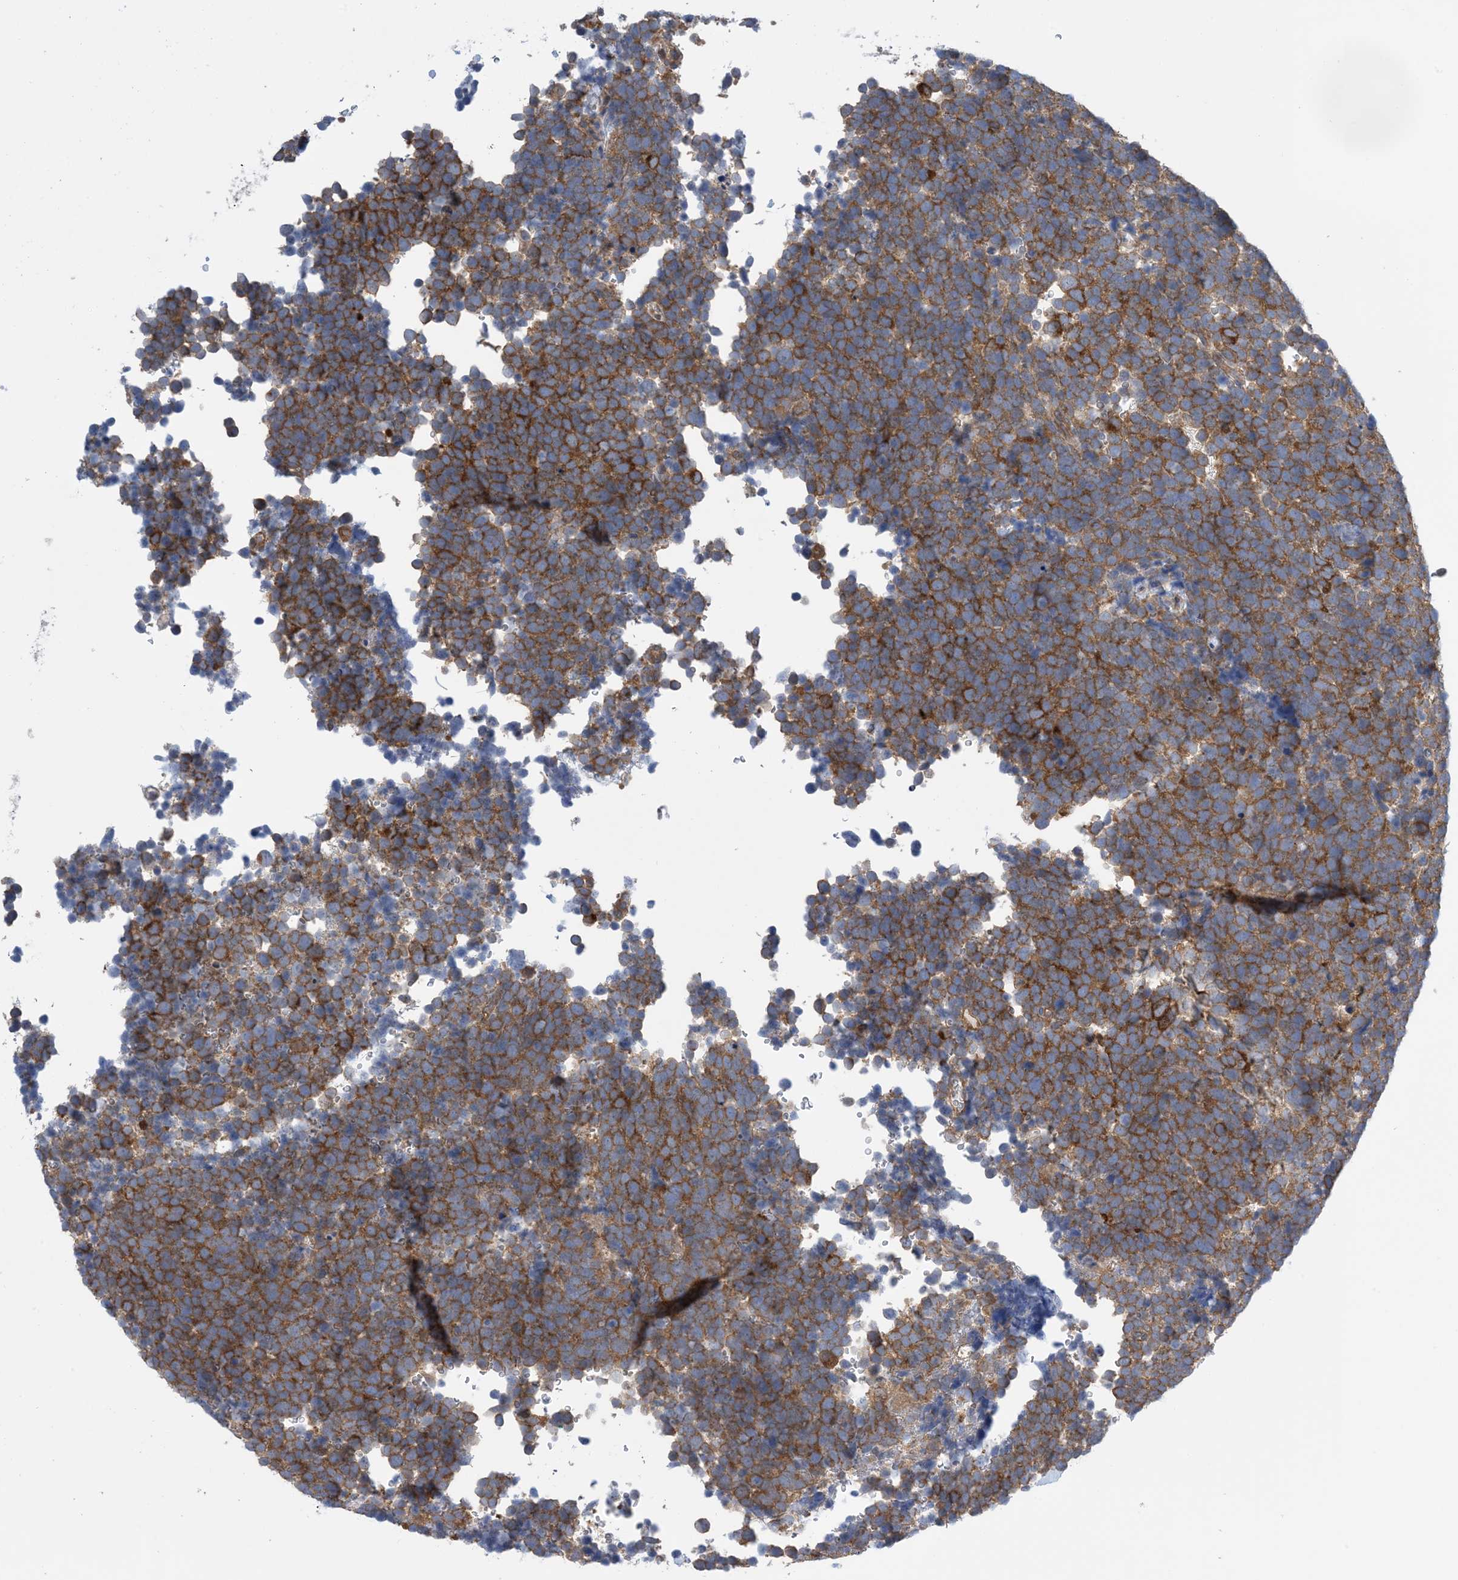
{"staining": {"intensity": "strong", "quantity": ">75%", "location": "cytoplasmic/membranous"}, "tissue": "urothelial cancer", "cell_type": "Tumor cells", "image_type": "cancer", "snomed": [{"axis": "morphology", "description": "Urothelial carcinoma, High grade"}, {"axis": "topography", "description": "Urinary bladder"}], "caption": "Tumor cells exhibit strong cytoplasmic/membranous positivity in about >75% of cells in urothelial cancer. The staining was performed using DAB to visualize the protein expression in brown, while the nuclei were stained in blue with hematoxylin (Magnification: 20x).", "gene": "EHBP1", "patient": {"sex": "female", "age": 82}}